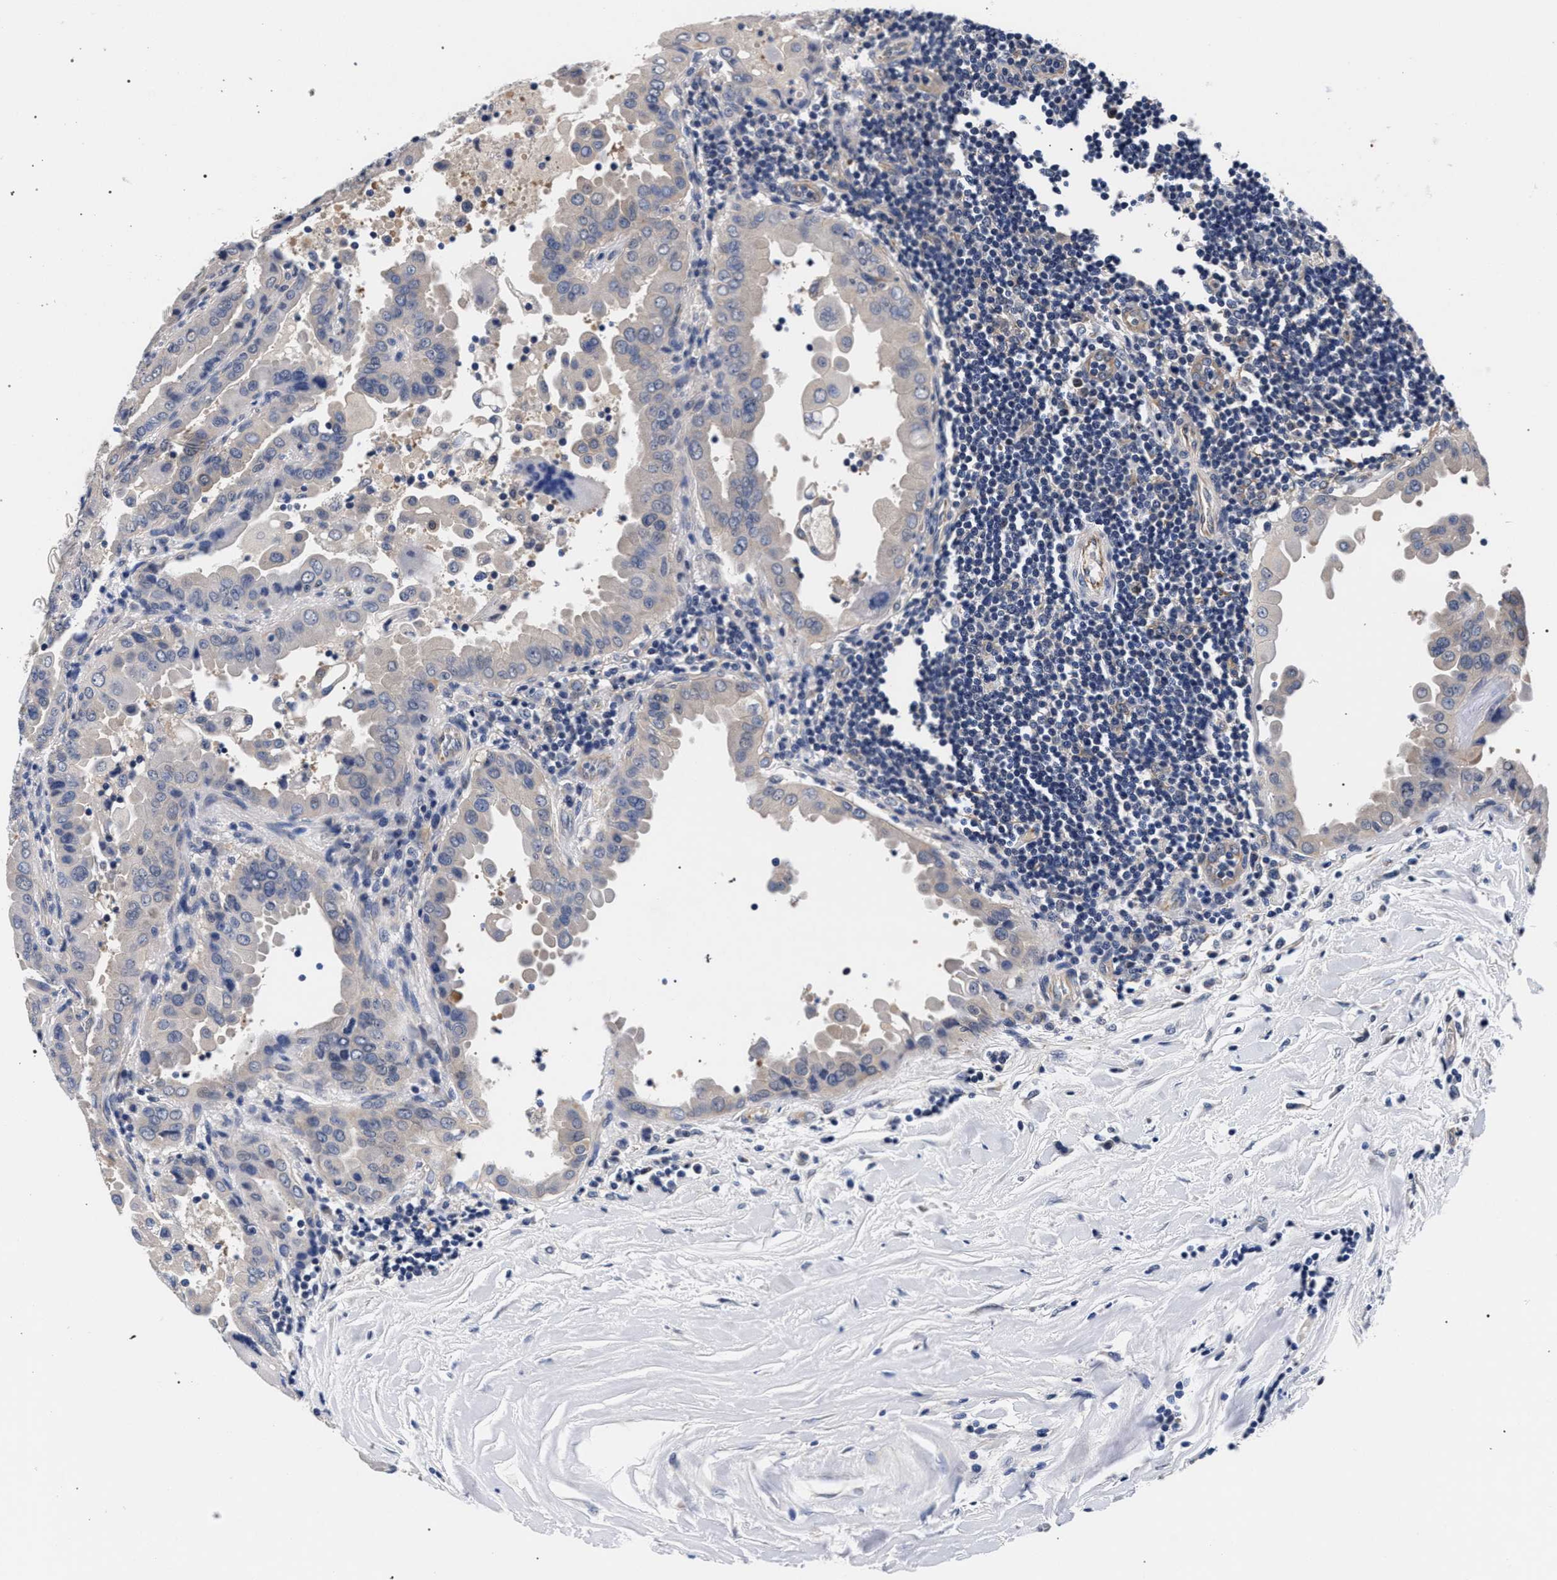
{"staining": {"intensity": "negative", "quantity": "none", "location": "none"}, "tissue": "thyroid cancer", "cell_type": "Tumor cells", "image_type": "cancer", "snomed": [{"axis": "morphology", "description": "Papillary adenocarcinoma, NOS"}, {"axis": "topography", "description": "Thyroid gland"}], "caption": "Tumor cells show no significant protein expression in thyroid cancer.", "gene": "RBM33", "patient": {"sex": "male", "age": 33}}